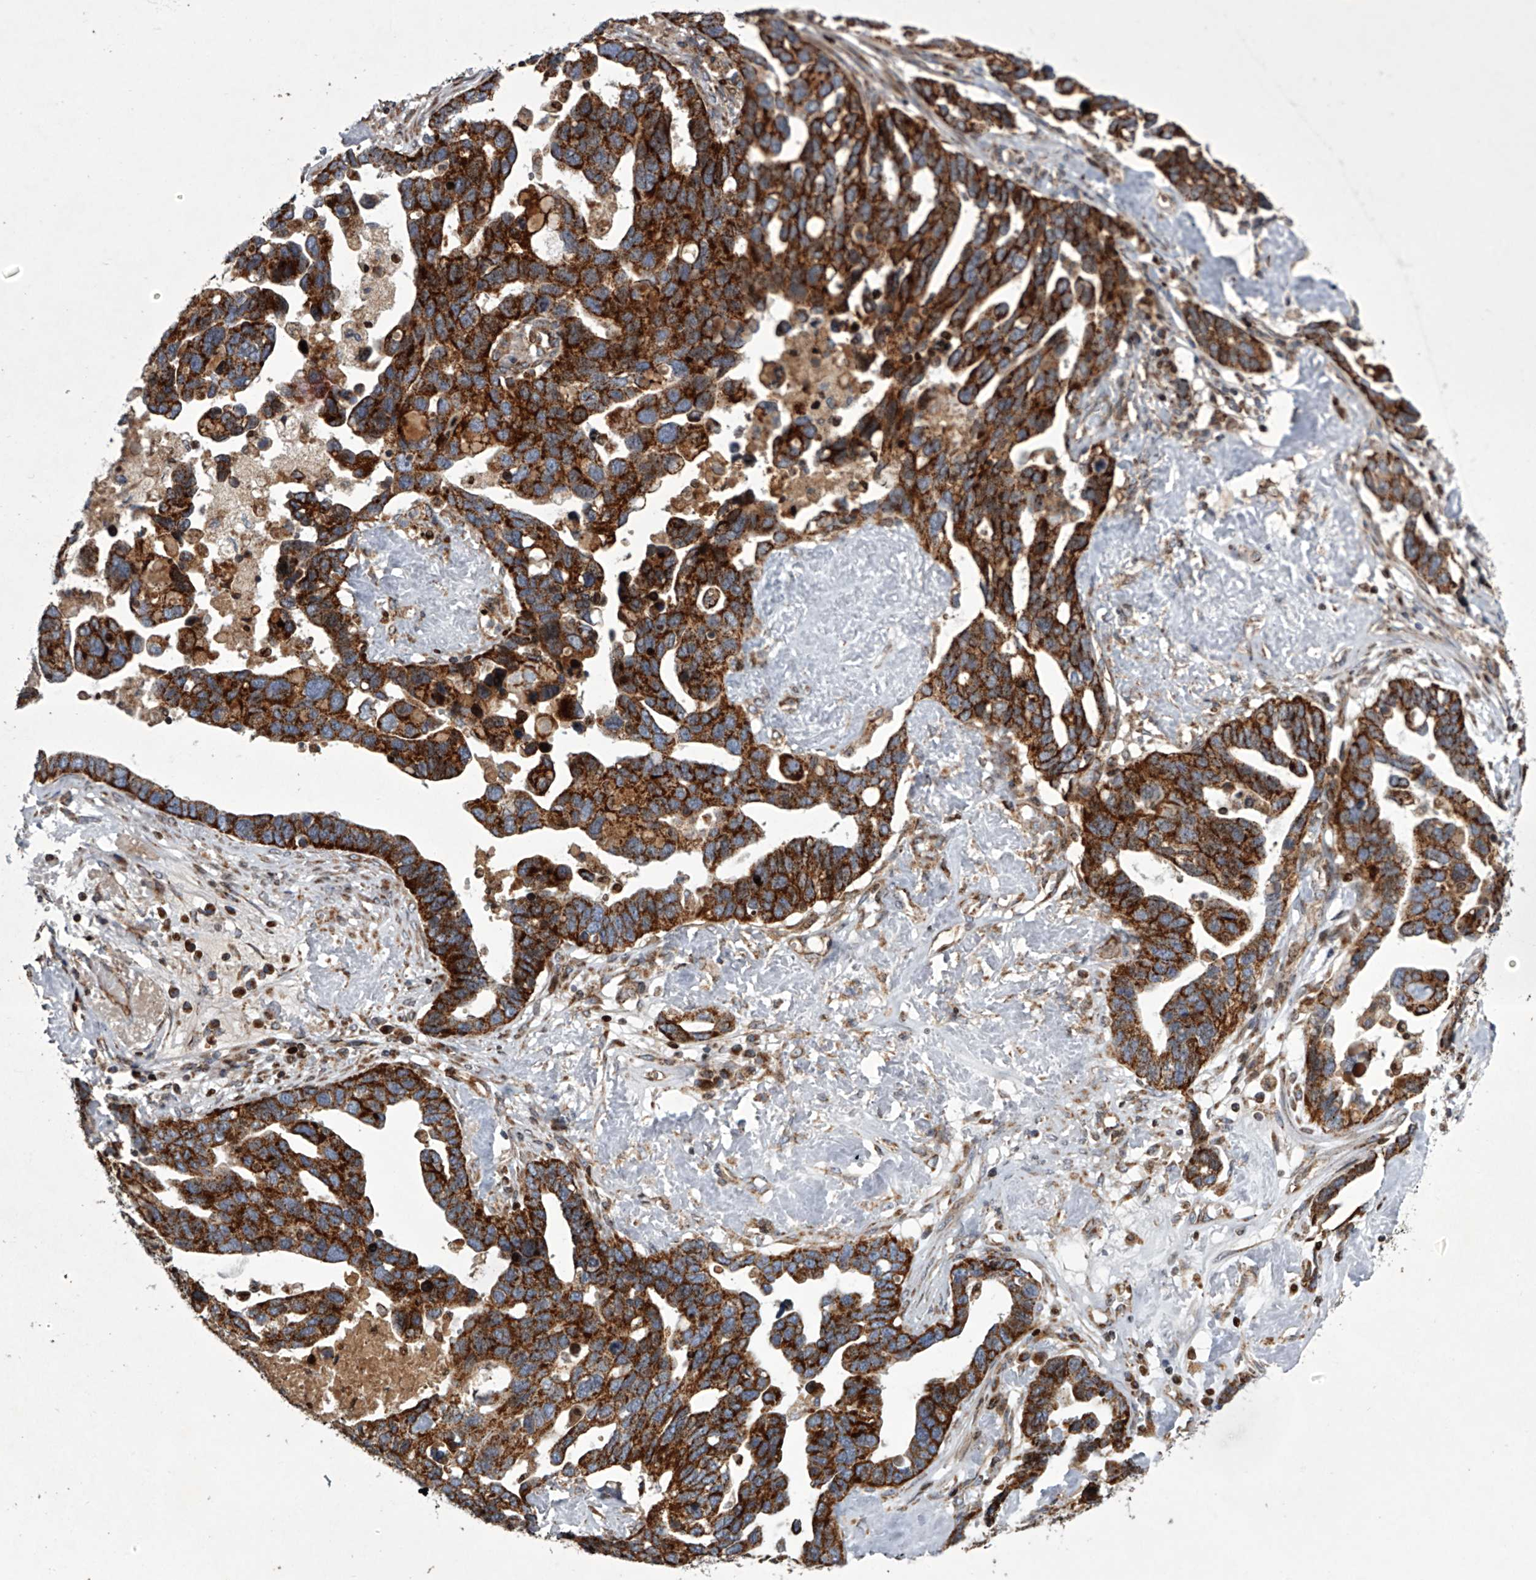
{"staining": {"intensity": "strong", "quantity": ">75%", "location": "cytoplasmic/membranous"}, "tissue": "ovarian cancer", "cell_type": "Tumor cells", "image_type": "cancer", "snomed": [{"axis": "morphology", "description": "Cystadenocarcinoma, serous, NOS"}, {"axis": "topography", "description": "Ovary"}], "caption": "Ovarian cancer (serous cystadenocarcinoma) was stained to show a protein in brown. There is high levels of strong cytoplasmic/membranous expression in about >75% of tumor cells.", "gene": "STRADA", "patient": {"sex": "female", "age": 54}}